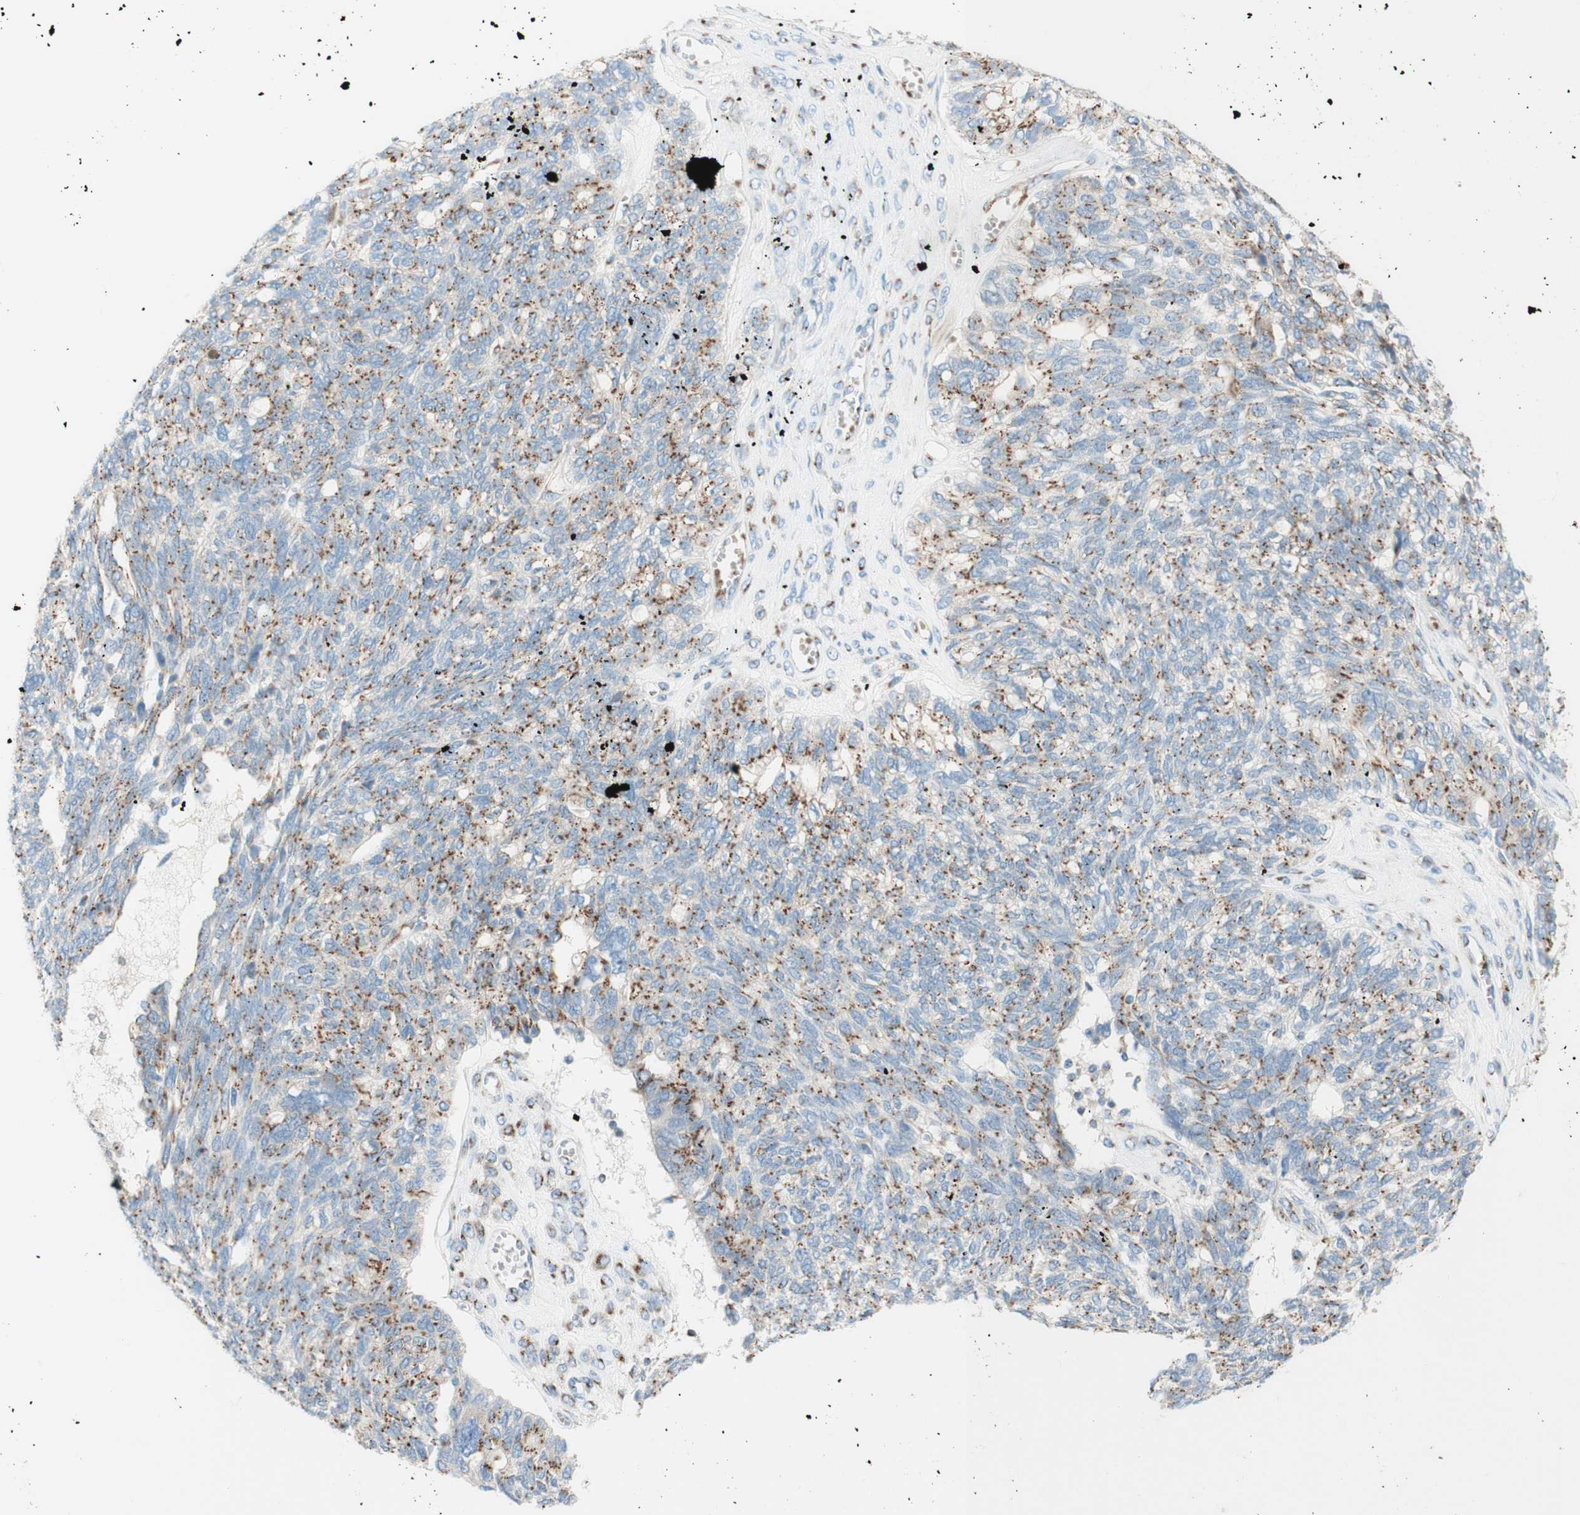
{"staining": {"intensity": "moderate", "quantity": "25%-75%", "location": "cytoplasmic/membranous"}, "tissue": "ovarian cancer", "cell_type": "Tumor cells", "image_type": "cancer", "snomed": [{"axis": "morphology", "description": "Cystadenocarcinoma, serous, NOS"}, {"axis": "topography", "description": "Ovary"}], "caption": "There is medium levels of moderate cytoplasmic/membranous expression in tumor cells of ovarian serous cystadenocarcinoma, as demonstrated by immunohistochemical staining (brown color).", "gene": "GOLGB1", "patient": {"sex": "female", "age": 79}}